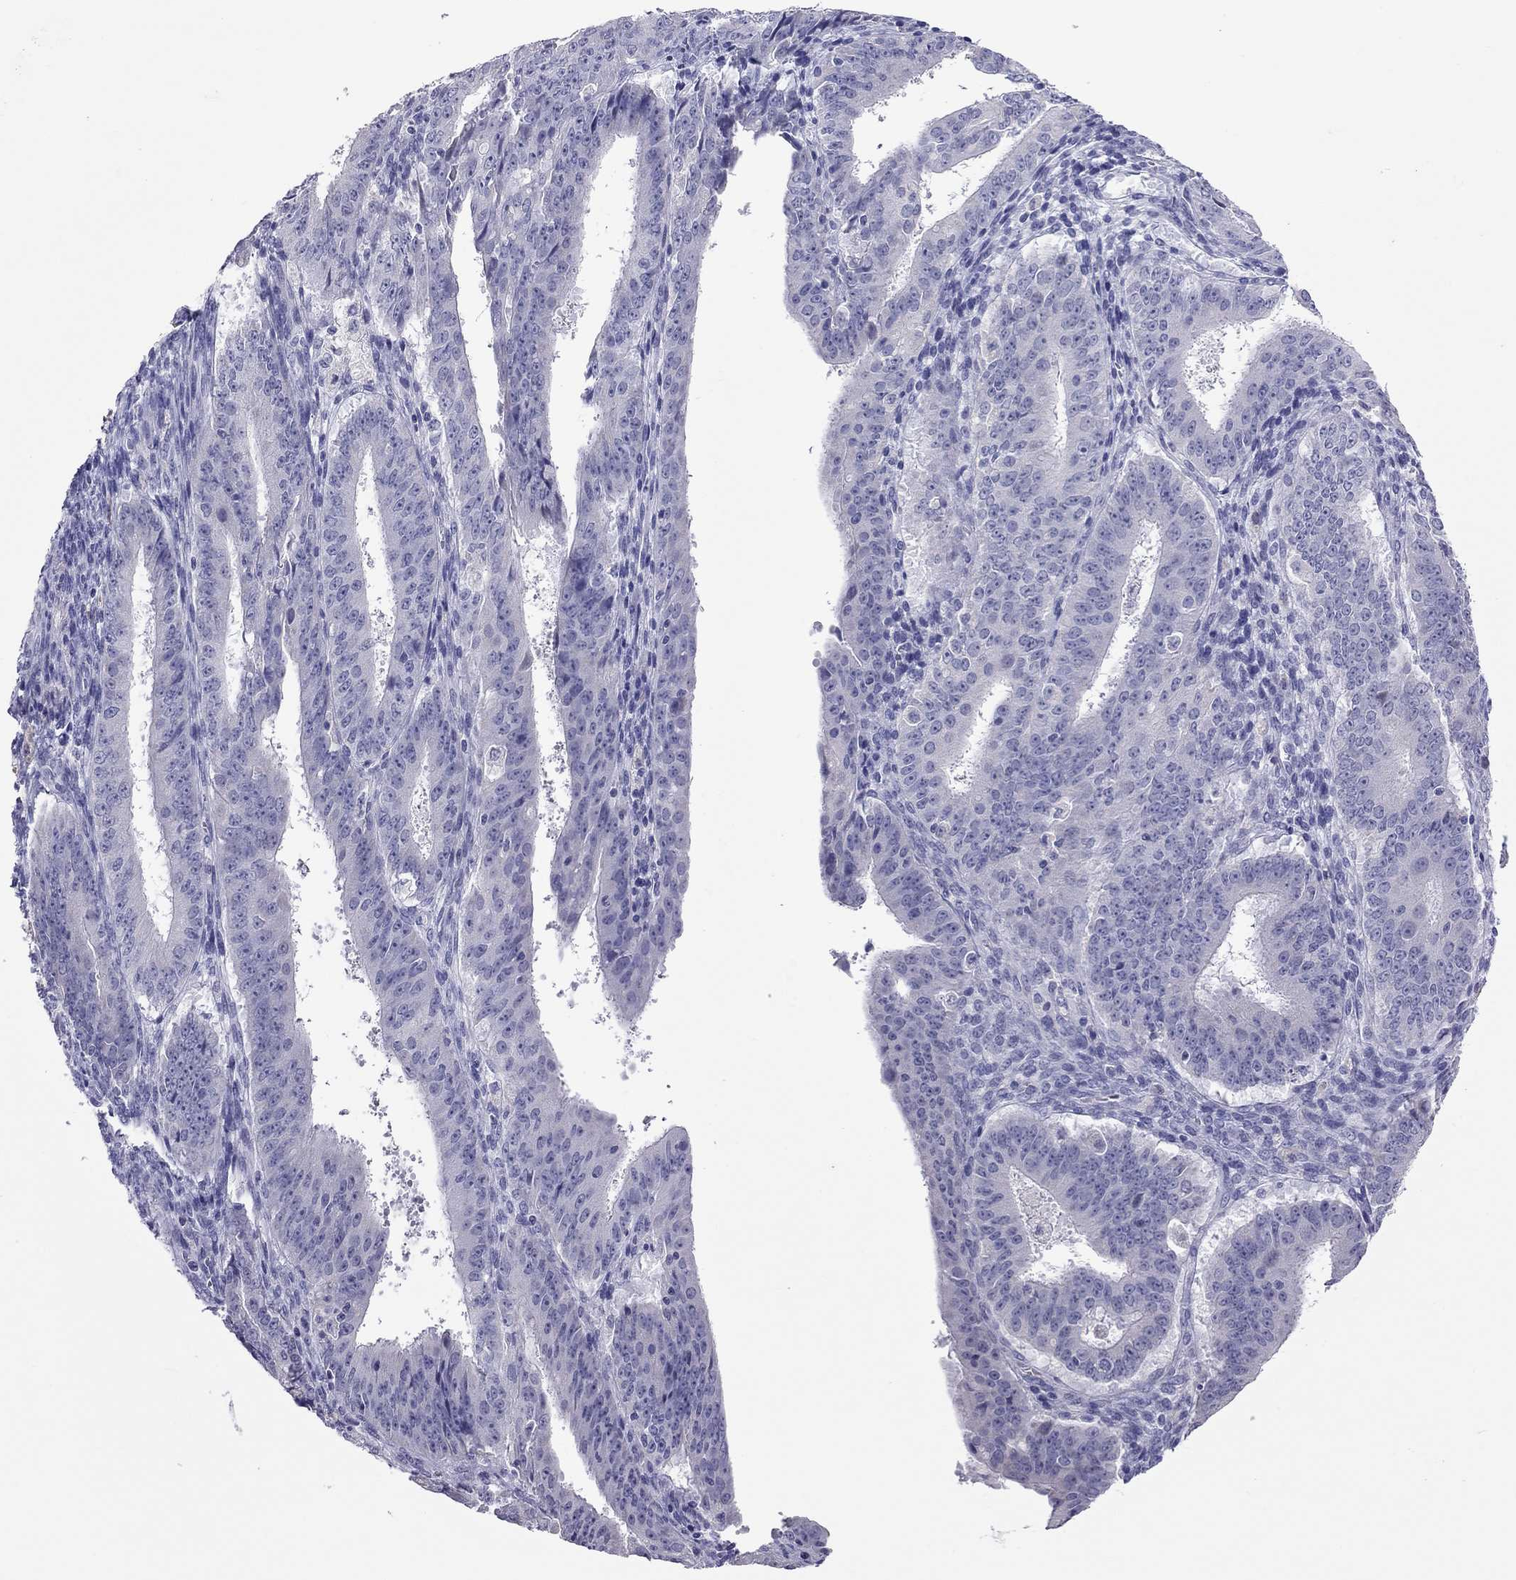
{"staining": {"intensity": "negative", "quantity": "none", "location": "none"}, "tissue": "ovarian cancer", "cell_type": "Tumor cells", "image_type": "cancer", "snomed": [{"axis": "morphology", "description": "Carcinoma, endometroid"}, {"axis": "topography", "description": "Ovary"}], "caption": "Tumor cells are negative for brown protein staining in ovarian cancer. Nuclei are stained in blue.", "gene": "PPP1R3A", "patient": {"sex": "female", "age": 42}}